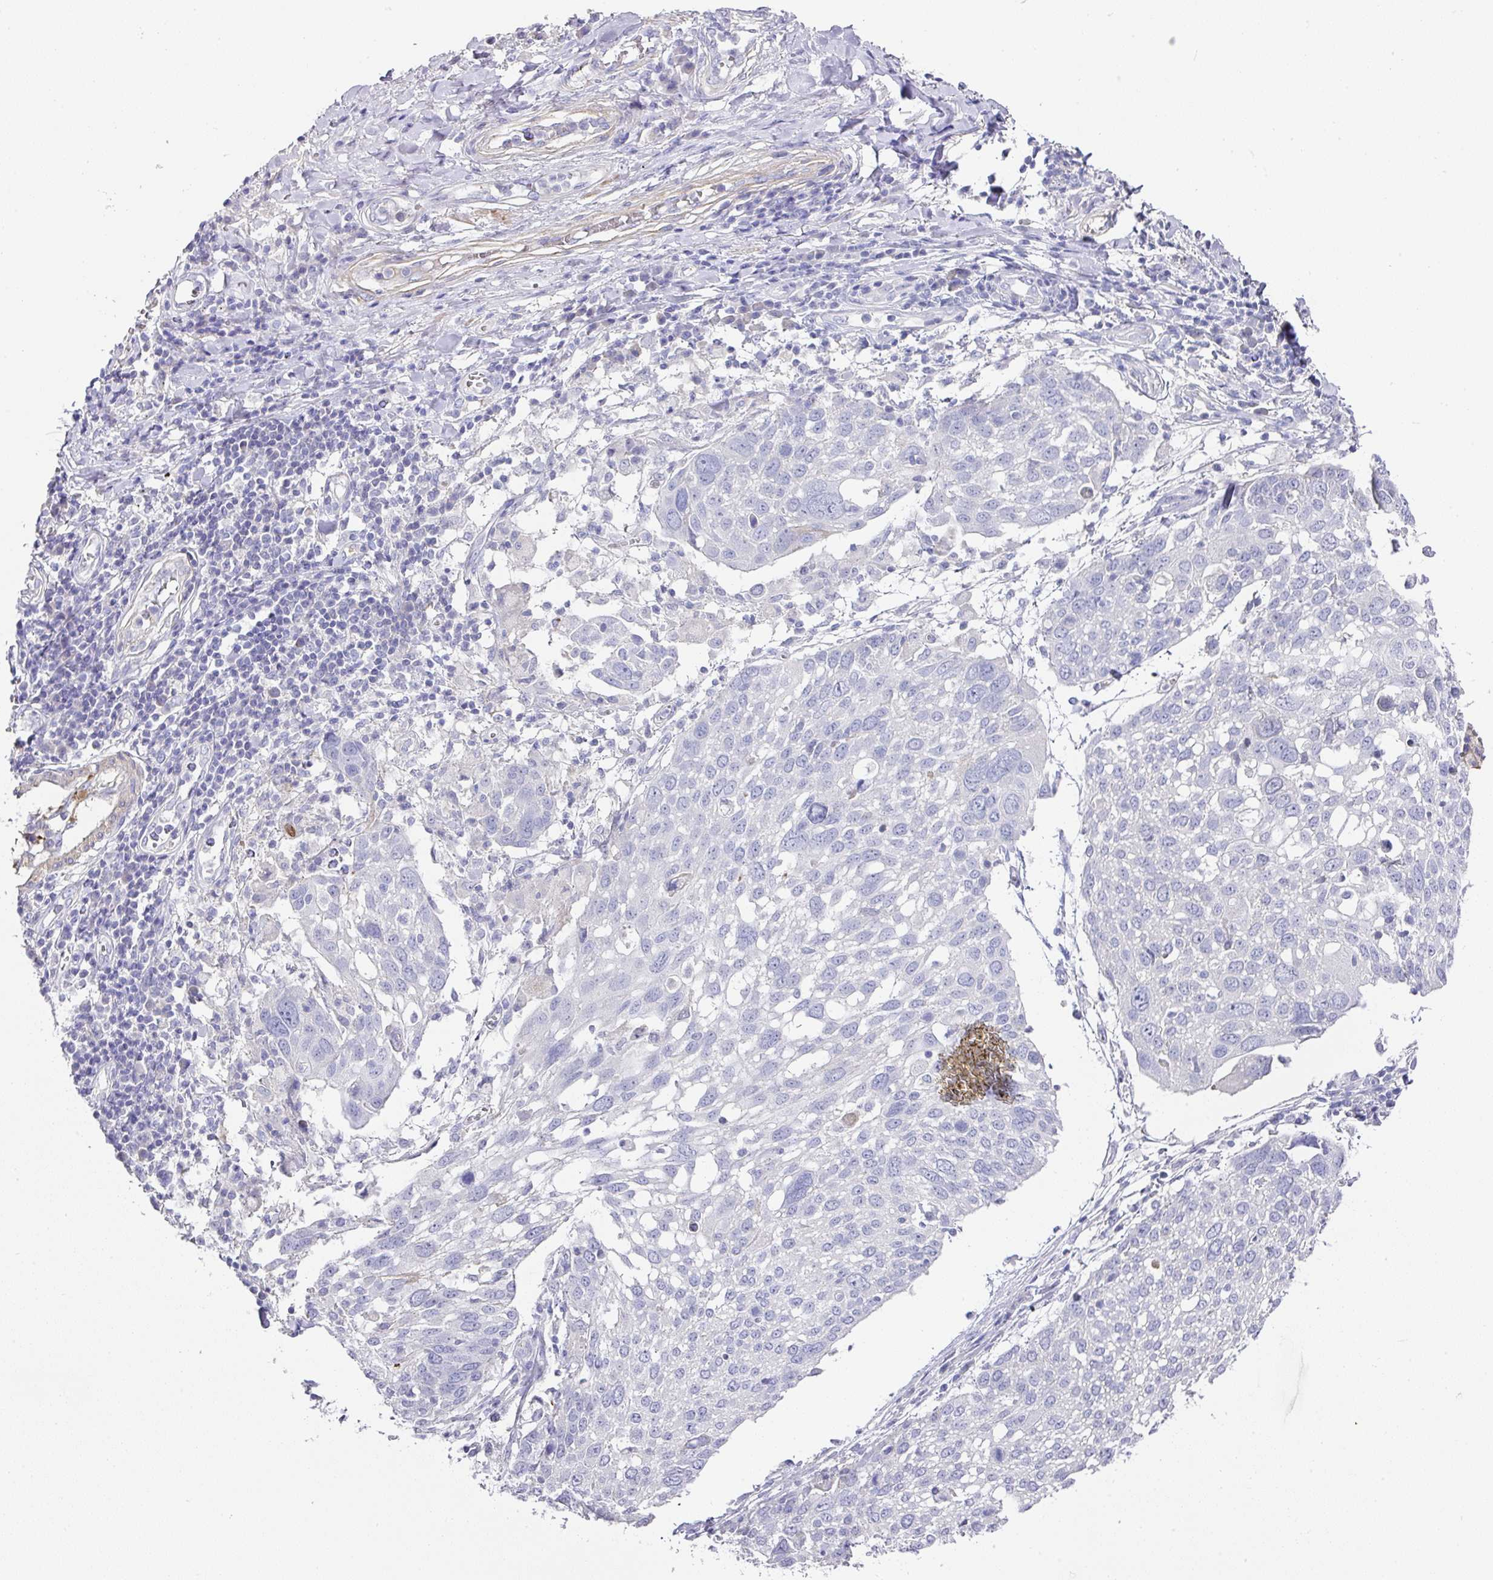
{"staining": {"intensity": "negative", "quantity": "none", "location": "none"}, "tissue": "lung cancer", "cell_type": "Tumor cells", "image_type": "cancer", "snomed": [{"axis": "morphology", "description": "Squamous cell carcinoma, NOS"}, {"axis": "topography", "description": "Lung"}], "caption": "Protein analysis of lung cancer (squamous cell carcinoma) reveals no significant positivity in tumor cells.", "gene": "TARM1", "patient": {"sex": "male", "age": 65}}